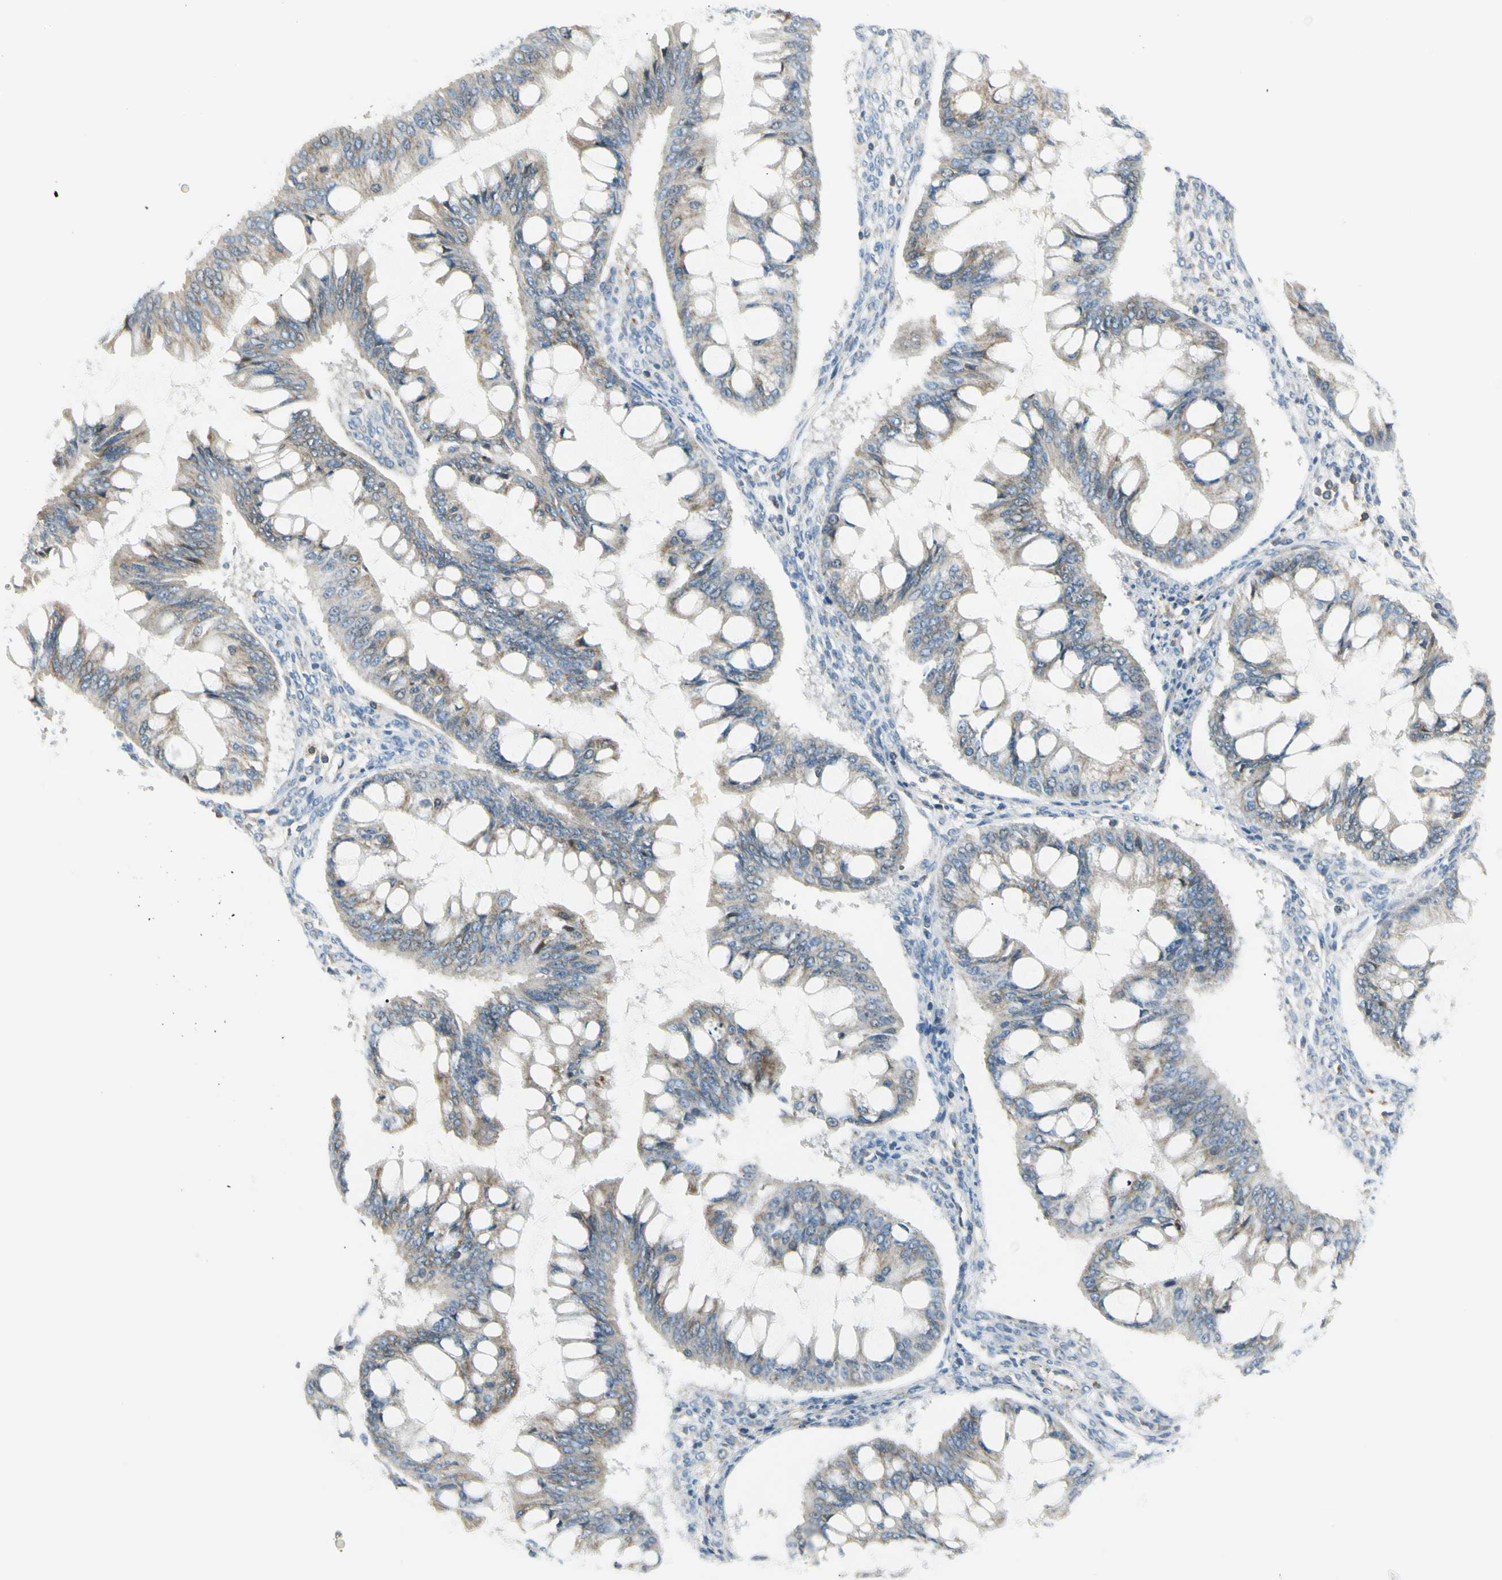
{"staining": {"intensity": "weak", "quantity": "25%-75%", "location": "cytoplasmic/membranous"}, "tissue": "ovarian cancer", "cell_type": "Tumor cells", "image_type": "cancer", "snomed": [{"axis": "morphology", "description": "Cystadenocarcinoma, mucinous, NOS"}, {"axis": "topography", "description": "Ovary"}], "caption": "Ovarian cancer tissue exhibits weak cytoplasmic/membranous positivity in approximately 25%-75% of tumor cells, visualized by immunohistochemistry. (DAB (3,3'-diaminobenzidine) = brown stain, brightfield microscopy at high magnification).", "gene": "TNFSF11", "patient": {"sex": "female", "age": 73}}